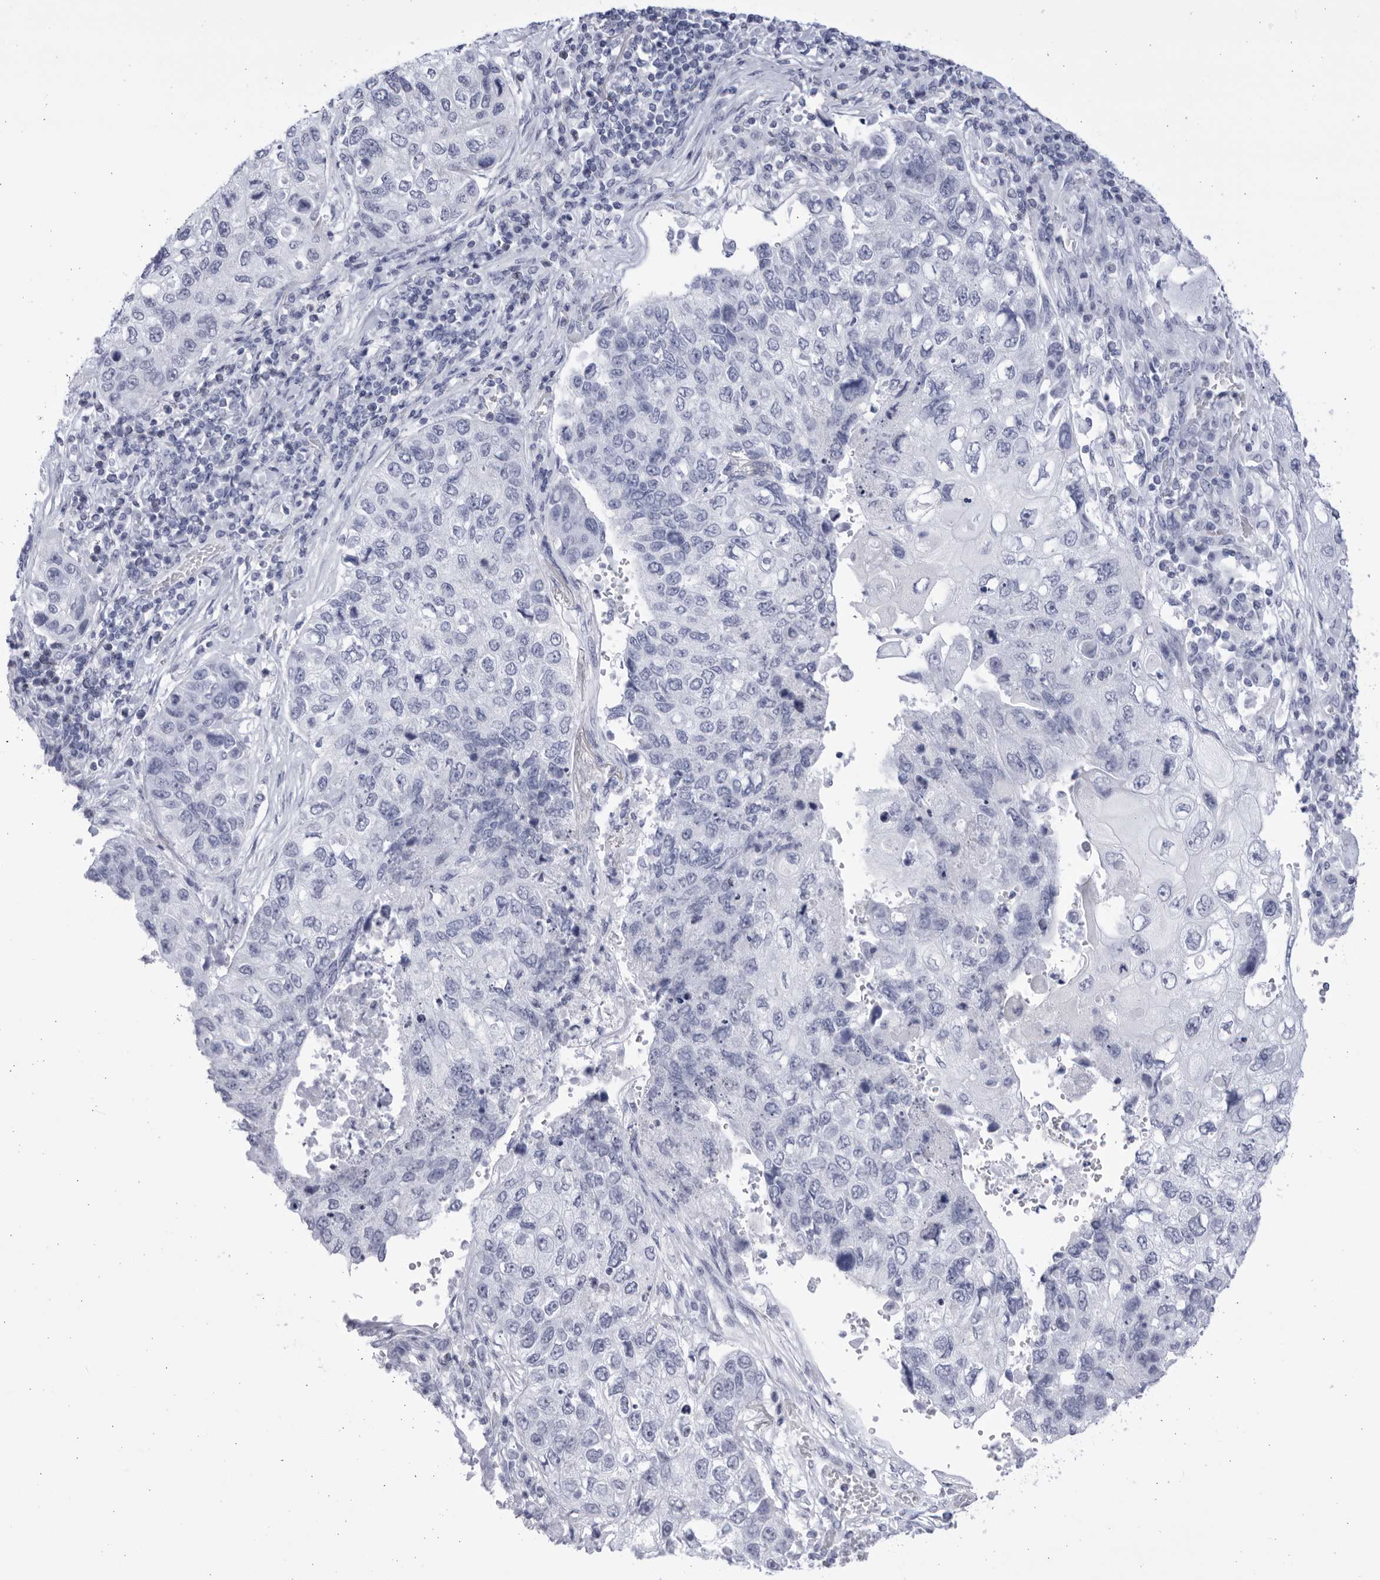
{"staining": {"intensity": "negative", "quantity": "none", "location": "none"}, "tissue": "lung cancer", "cell_type": "Tumor cells", "image_type": "cancer", "snomed": [{"axis": "morphology", "description": "Squamous cell carcinoma, NOS"}, {"axis": "topography", "description": "Lung"}], "caption": "Lung squamous cell carcinoma stained for a protein using immunohistochemistry displays no expression tumor cells.", "gene": "CCDC181", "patient": {"sex": "male", "age": 61}}